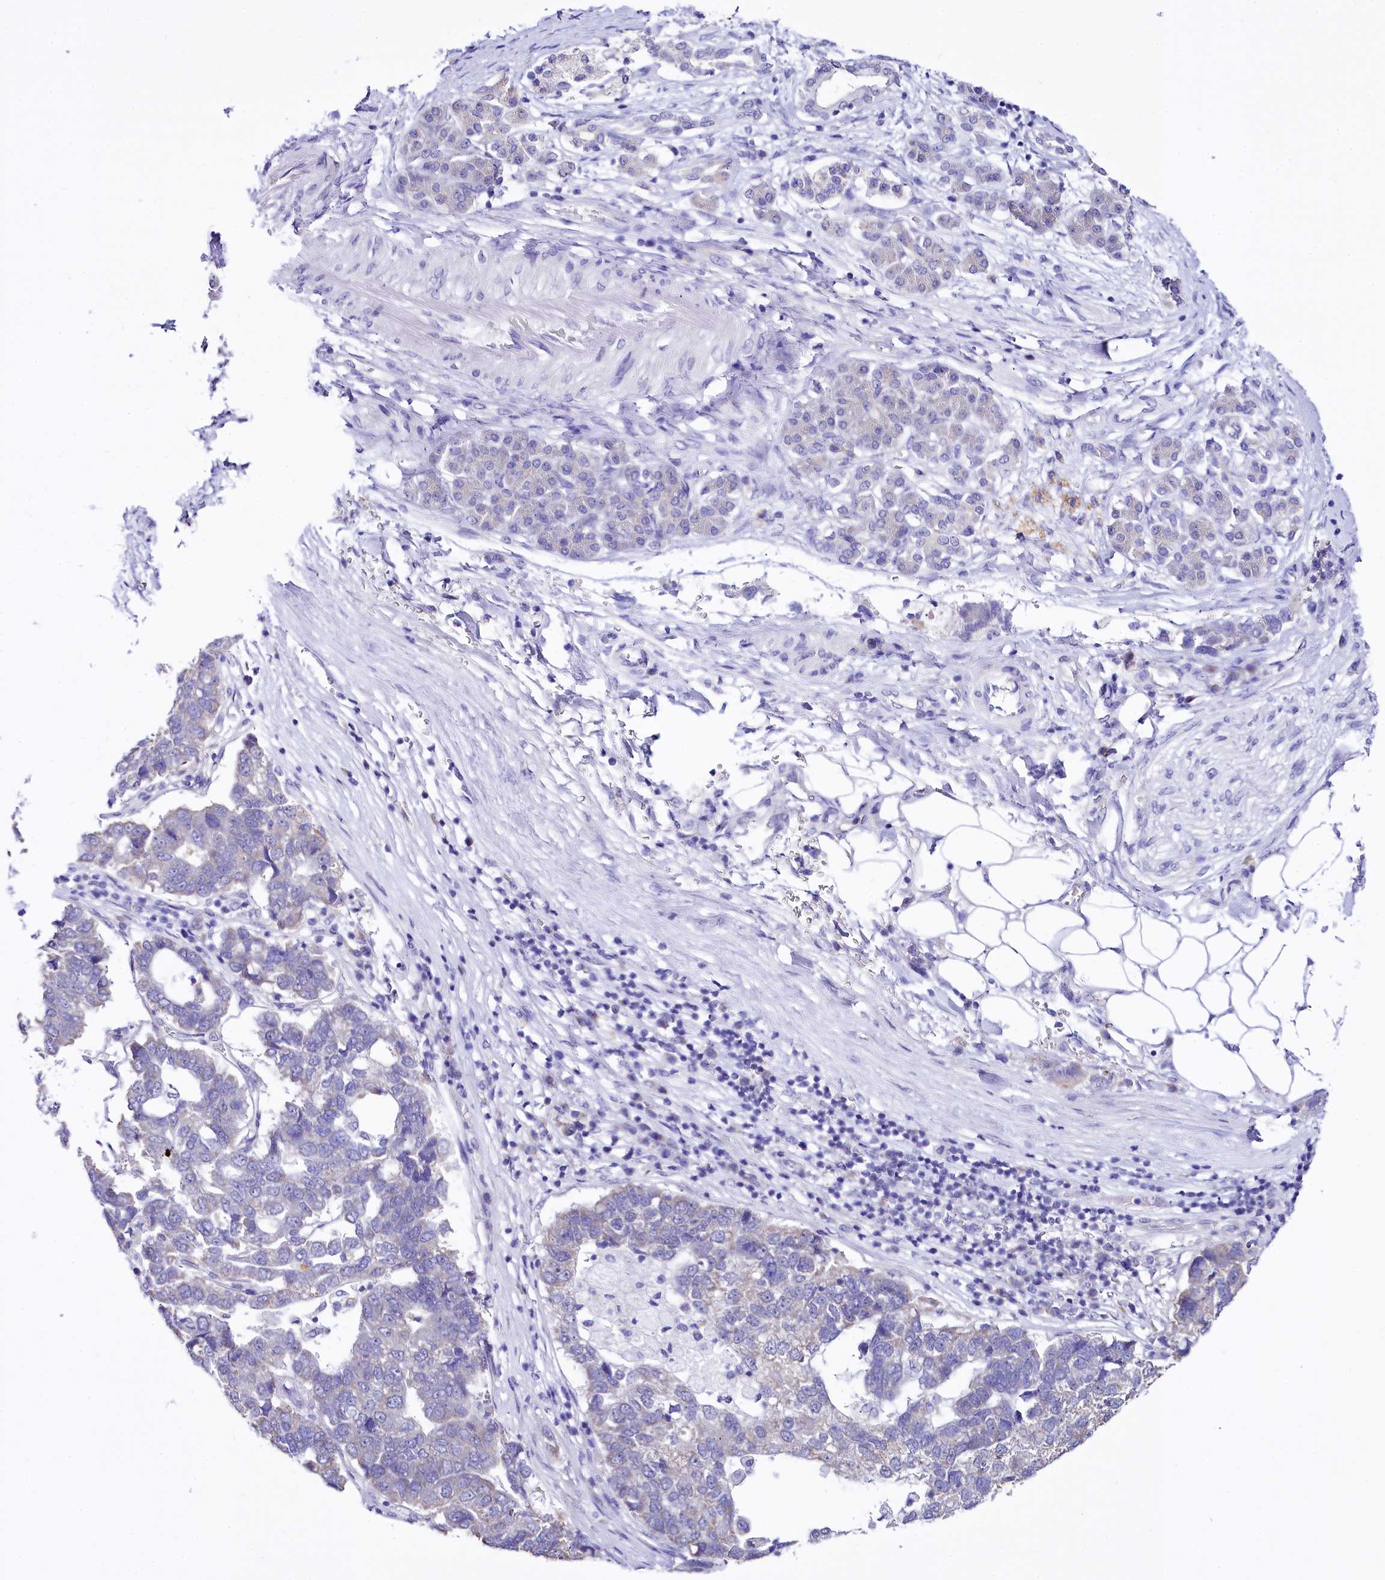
{"staining": {"intensity": "negative", "quantity": "none", "location": "none"}, "tissue": "pancreatic cancer", "cell_type": "Tumor cells", "image_type": "cancer", "snomed": [{"axis": "morphology", "description": "Adenocarcinoma, NOS"}, {"axis": "topography", "description": "Pancreas"}], "caption": "Adenocarcinoma (pancreatic) was stained to show a protein in brown. There is no significant expression in tumor cells.", "gene": "SPATS2", "patient": {"sex": "female", "age": 61}}